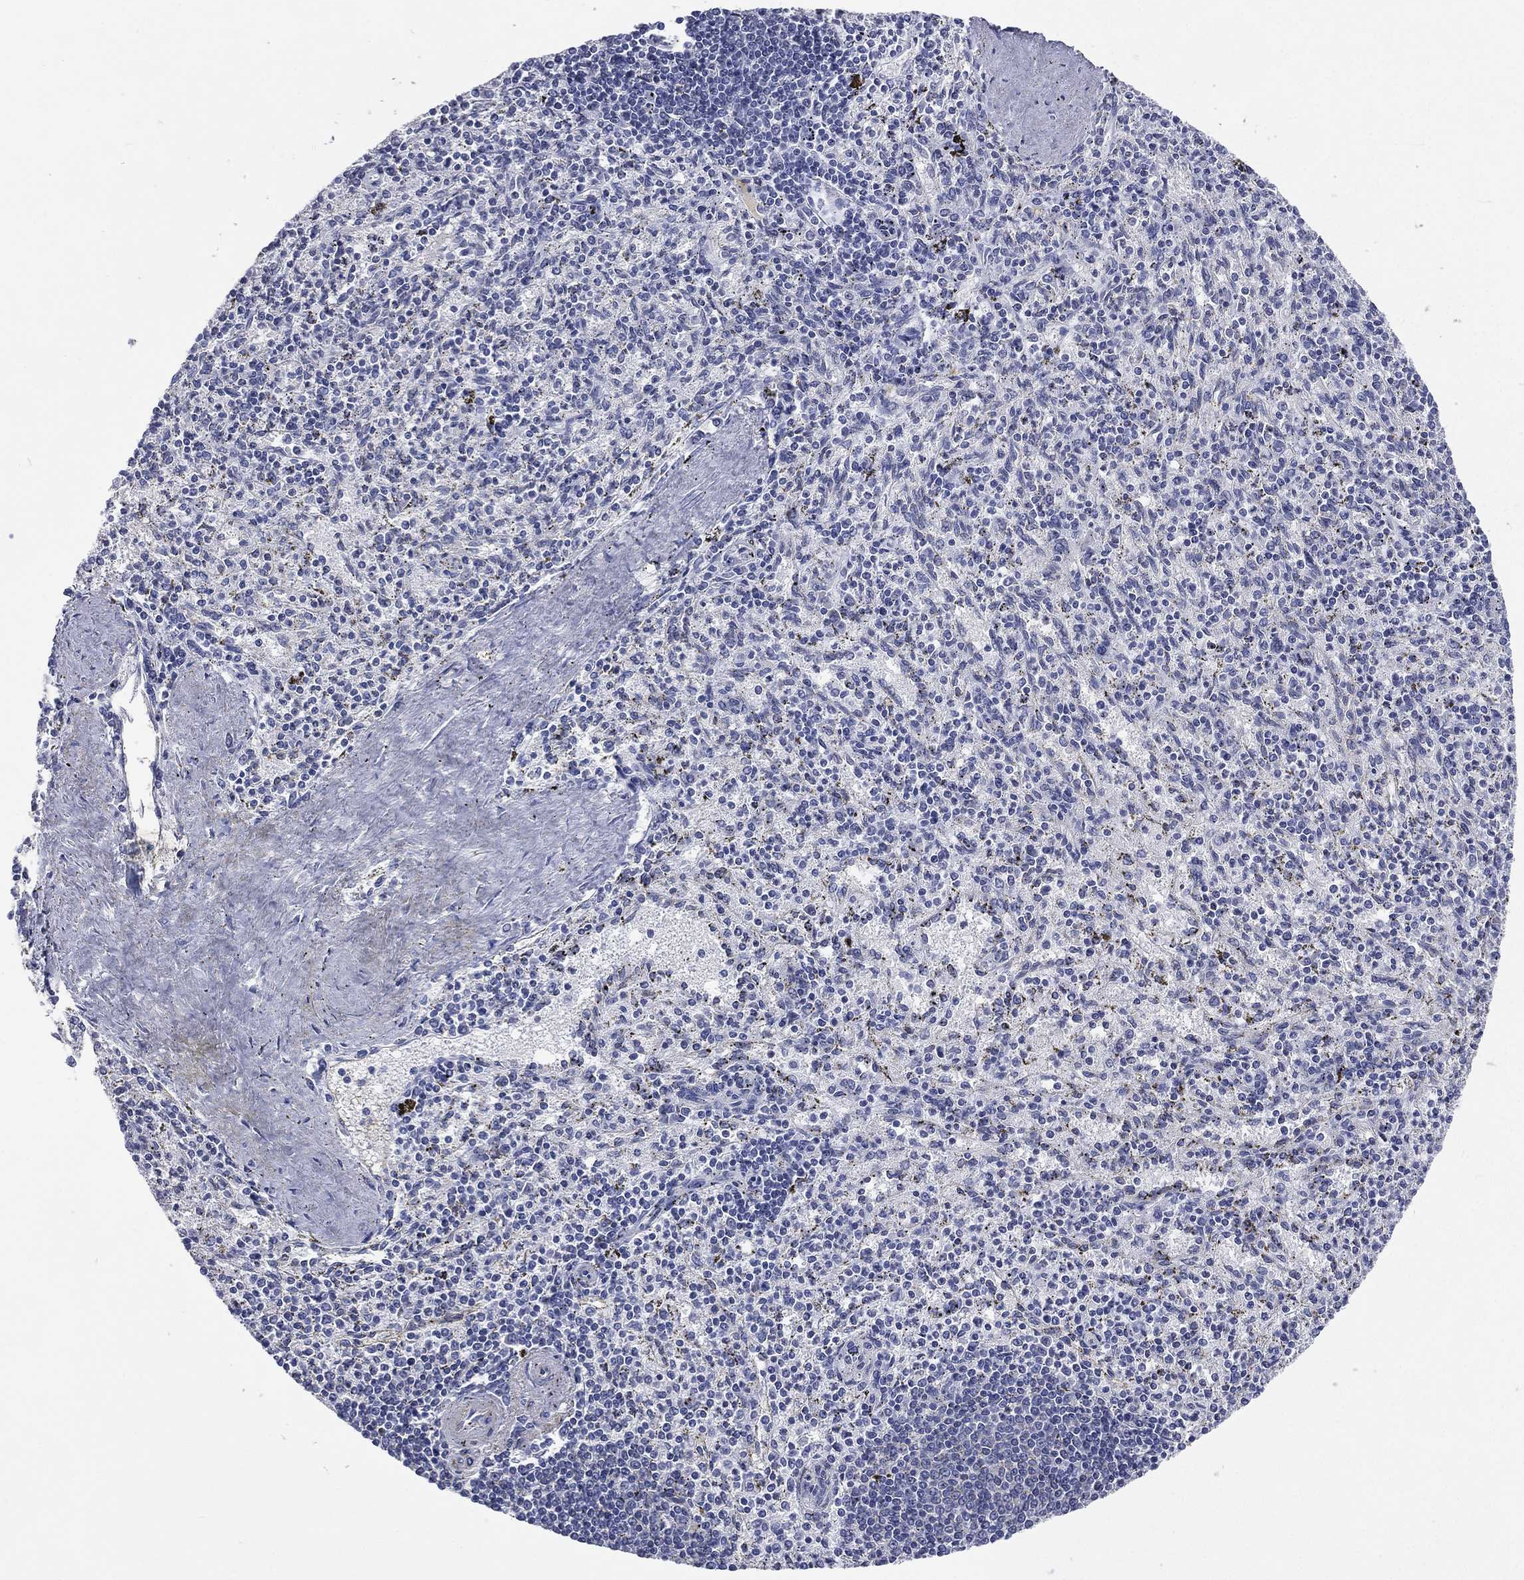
{"staining": {"intensity": "negative", "quantity": "none", "location": "none"}, "tissue": "spleen", "cell_type": "Cells in red pulp", "image_type": "normal", "snomed": [{"axis": "morphology", "description": "Normal tissue, NOS"}, {"axis": "topography", "description": "Spleen"}], "caption": "Spleen was stained to show a protein in brown. There is no significant staining in cells in red pulp. (Brightfield microscopy of DAB (3,3'-diaminobenzidine) IHC at high magnification).", "gene": "SSX1", "patient": {"sex": "female", "age": 37}}